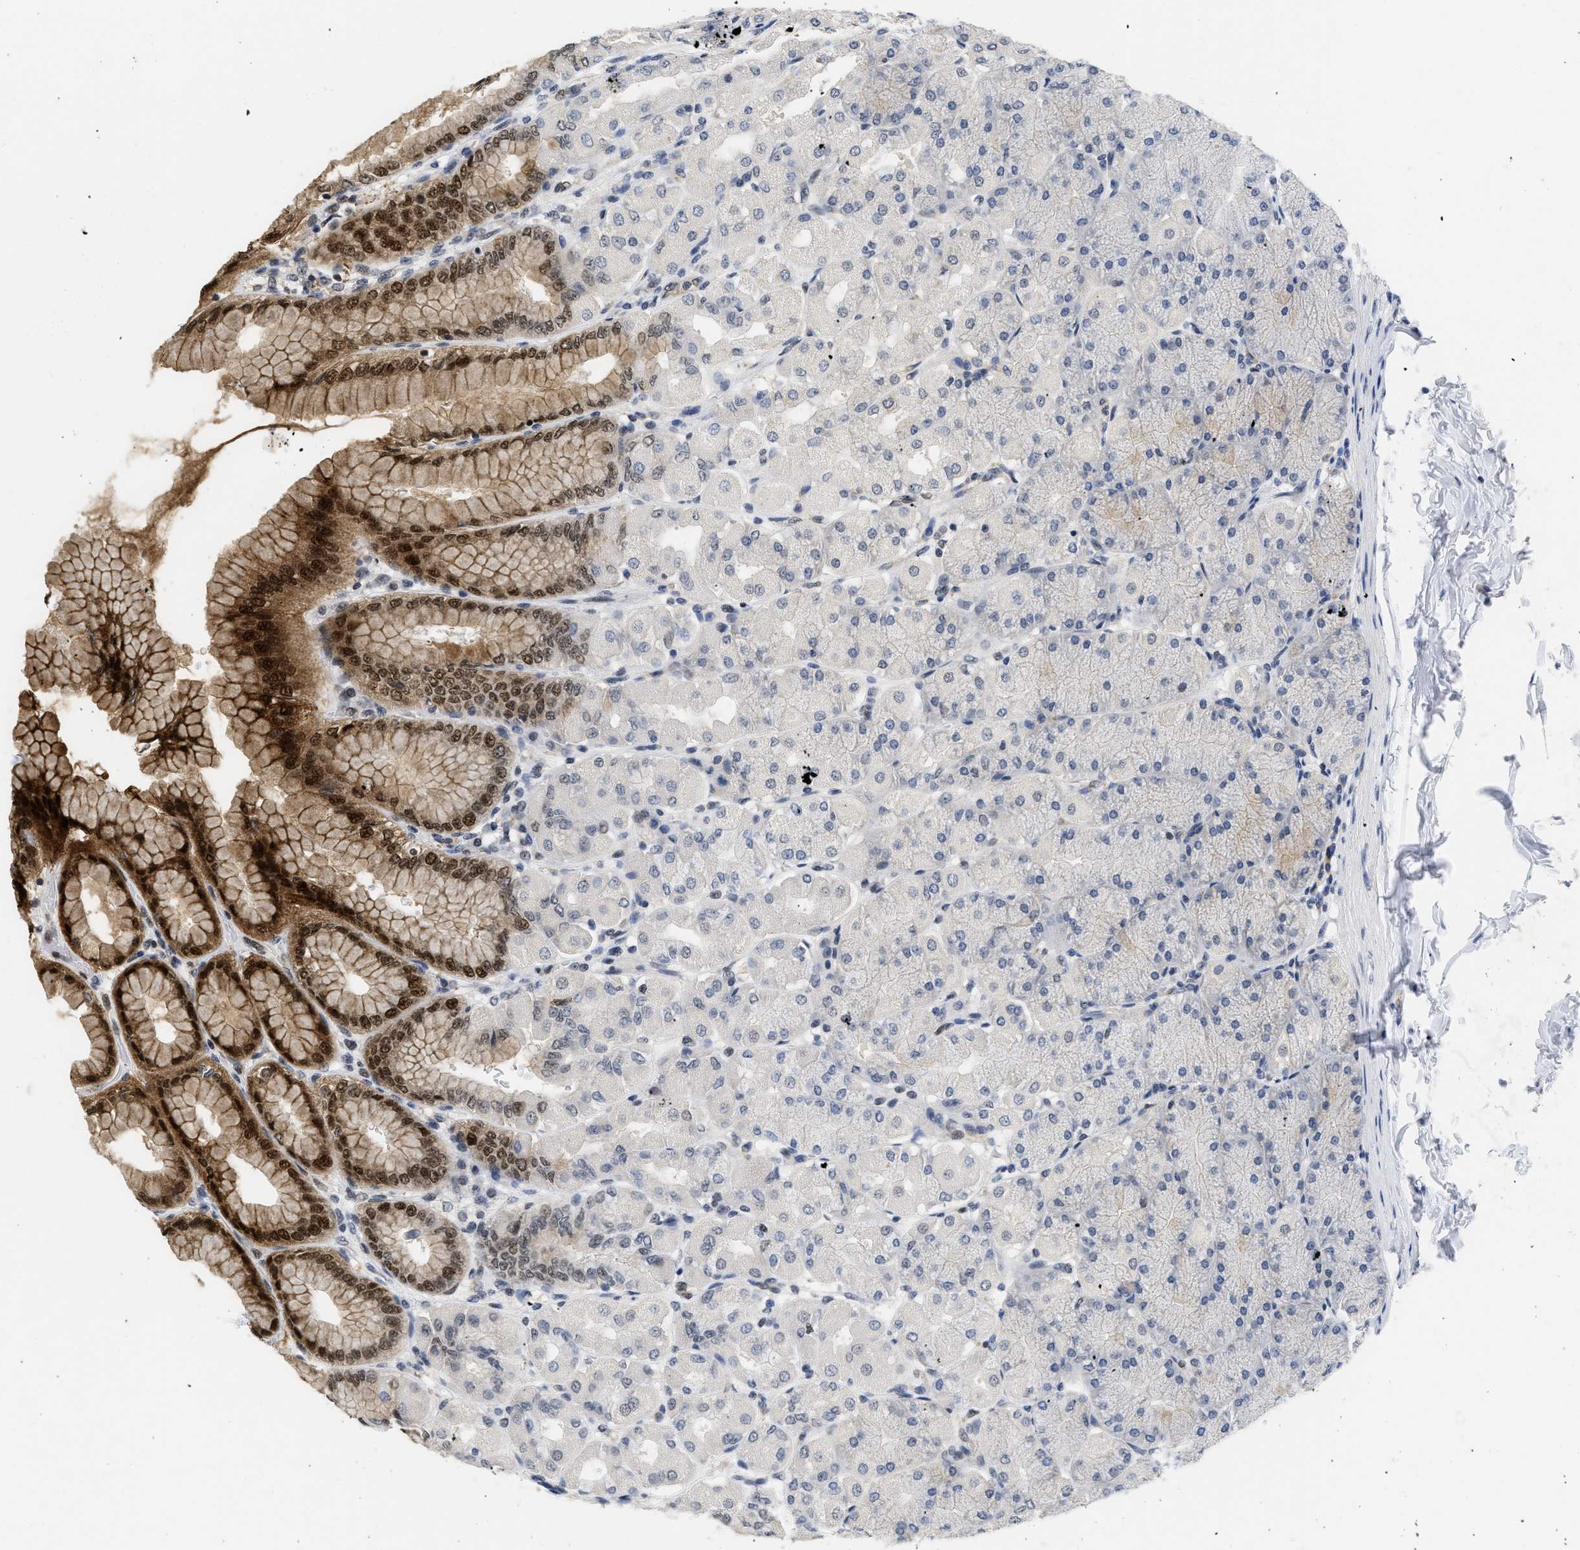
{"staining": {"intensity": "strong", "quantity": "<25%", "location": "cytoplasmic/membranous,nuclear"}, "tissue": "stomach", "cell_type": "Glandular cells", "image_type": "normal", "snomed": [{"axis": "morphology", "description": "Normal tissue, NOS"}, {"axis": "topography", "description": "Stomach, upper"}], "caption": "The histopathology image demonstrates staining of unremarkable stomach, revealing strong cytoplasmic/membranous,nuclear protein positivity (brown color) within glandular cells. Immunohistochemistry stains the protein of interest in brown and the nuclei are stained blue.", "gene": "HIF1A", "patient": {"sex": "female", "age": 56}}